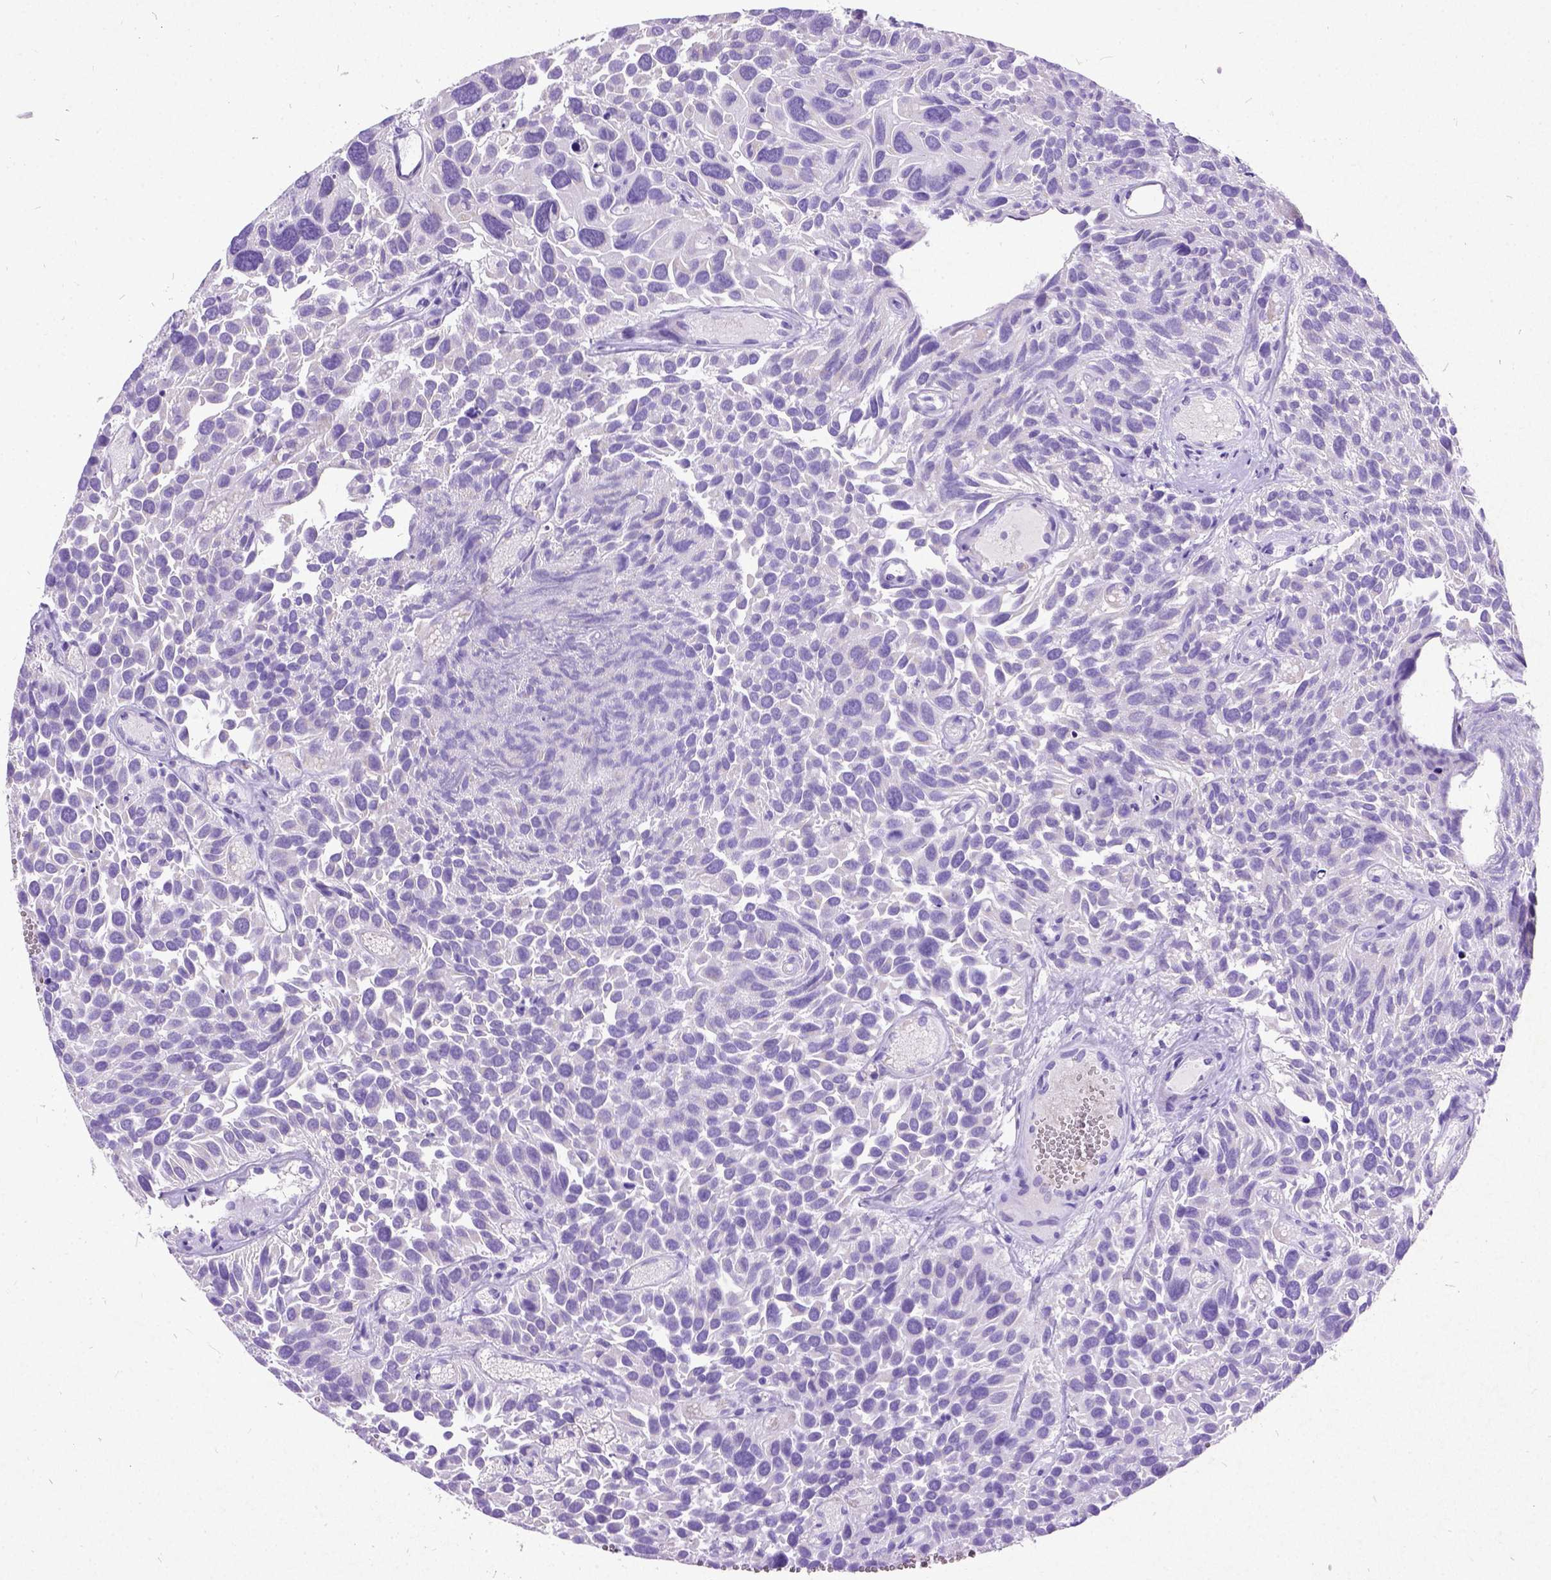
{"staining": {"intensity": "negative", "quantity": "none", "location": "none"}, "tissue": "urothelial cancer", "cell_type": "Tumor cells", "image_type": "cancer", "snomed": [{"axis": "morphology", "description": "Urothelial carcinoma, Low grade"}, {"axis": "topography", "description": "Urinary bladder"}], "caption": "Tumor cells show no significant protein expression in low-grade urothelial carcinoma.", "gene": "NEUROD4", "patient": {"sex": "female", "age": 69}}